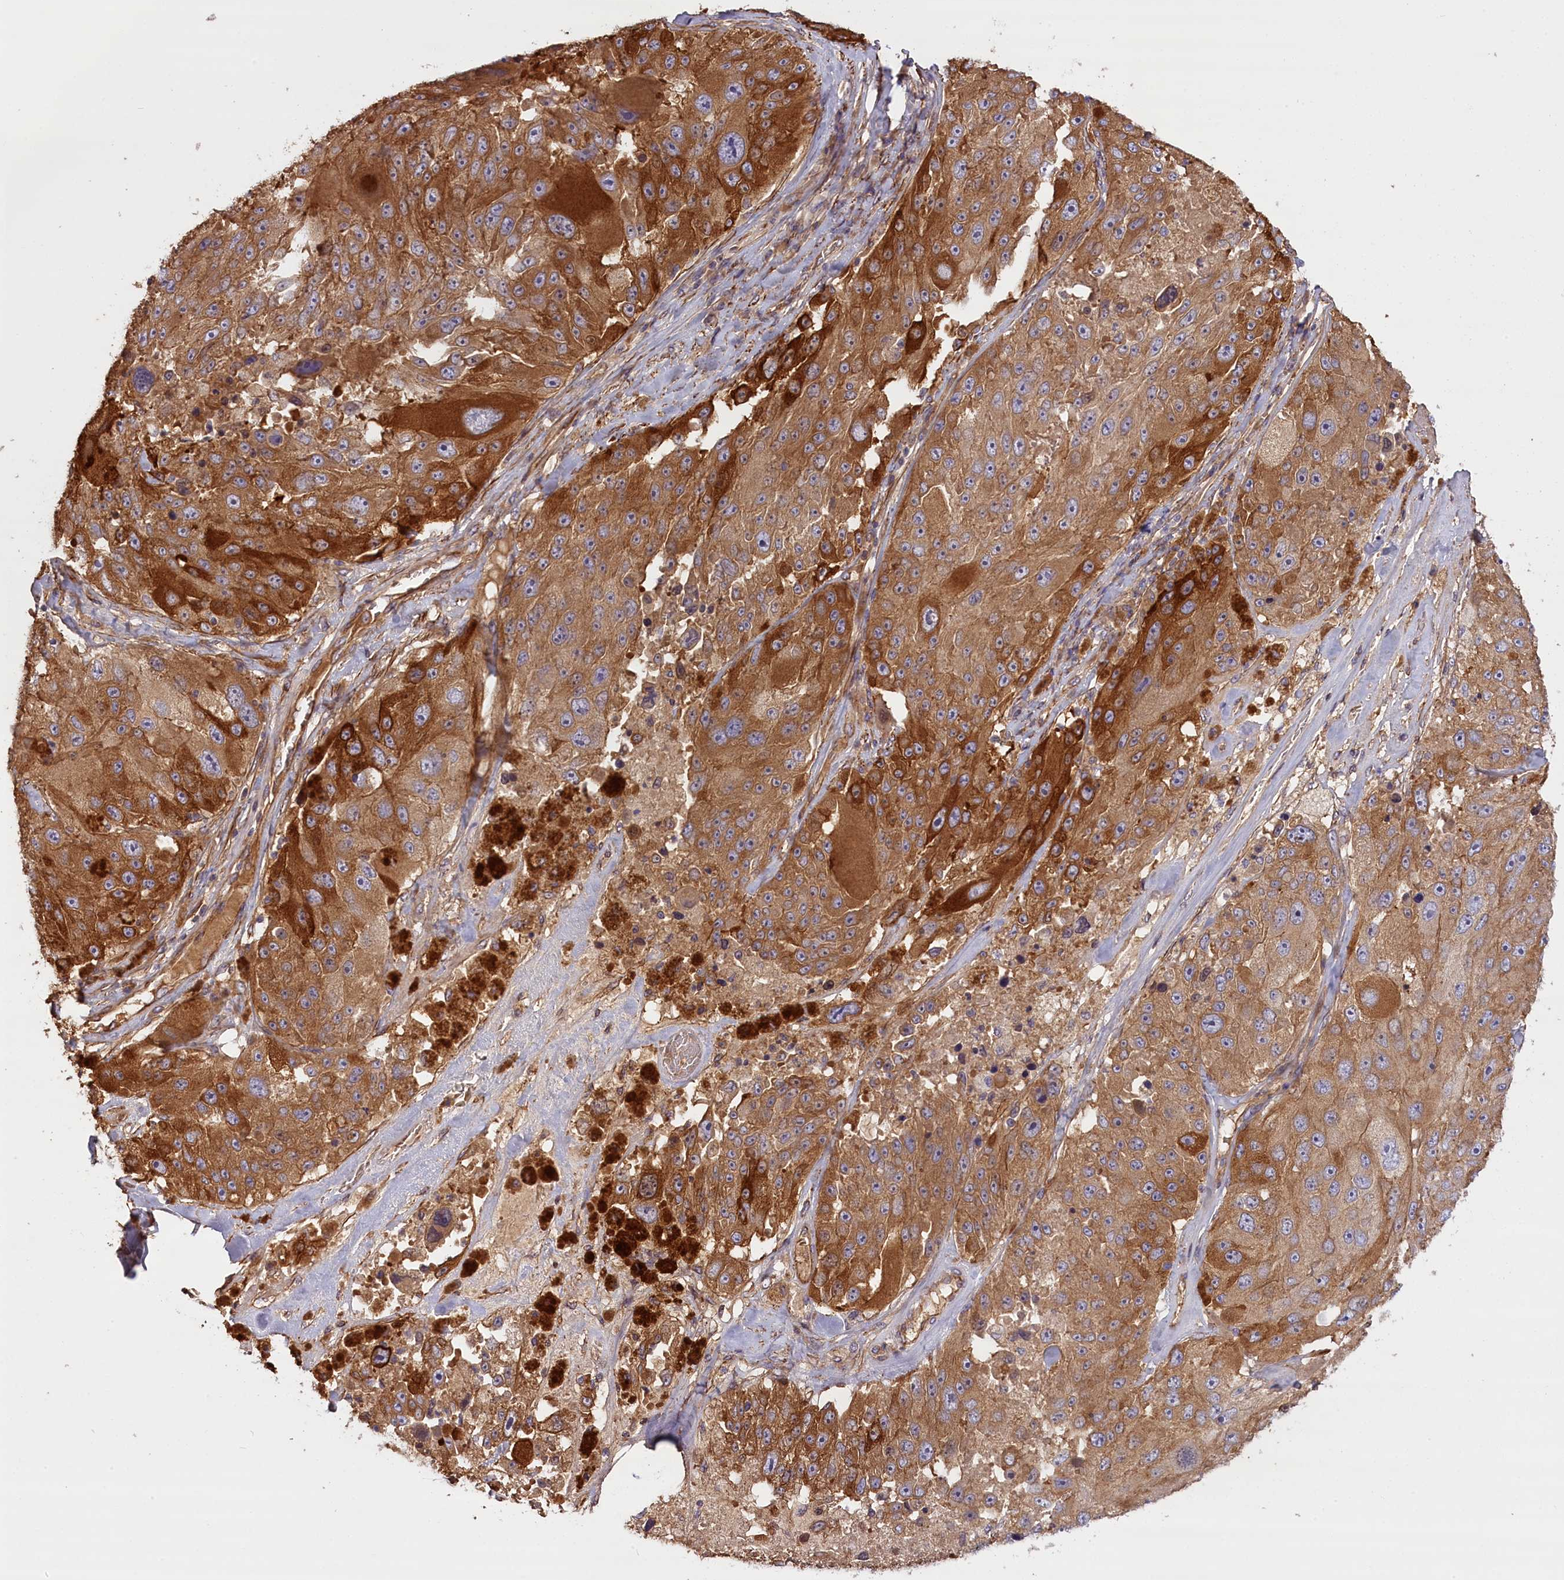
{"staining": {"intensity": "moderate", "quantity": ">75%", "location": "cytoplasmic/membranous"}, "tissue": "melanoma", "cell_type": "Tumor cells", "image_type": "cancer", "snomed": [{"axis": "morphology", "description": "Malignant melanoma, Metastatic site"}, {"axis": "topography", "description": "Lymph node"}], "caption": "Brown immunohistochemical staining in malignant melanoma (metastatic site) reveals moderate cytoplasmic/membranous expression in approximately >75% of tumor cells. (Brightfield microscopy of DAB IHC at high magnification).", "gene": "FUZ", "patient": {"sex": "male", "age": 62}}